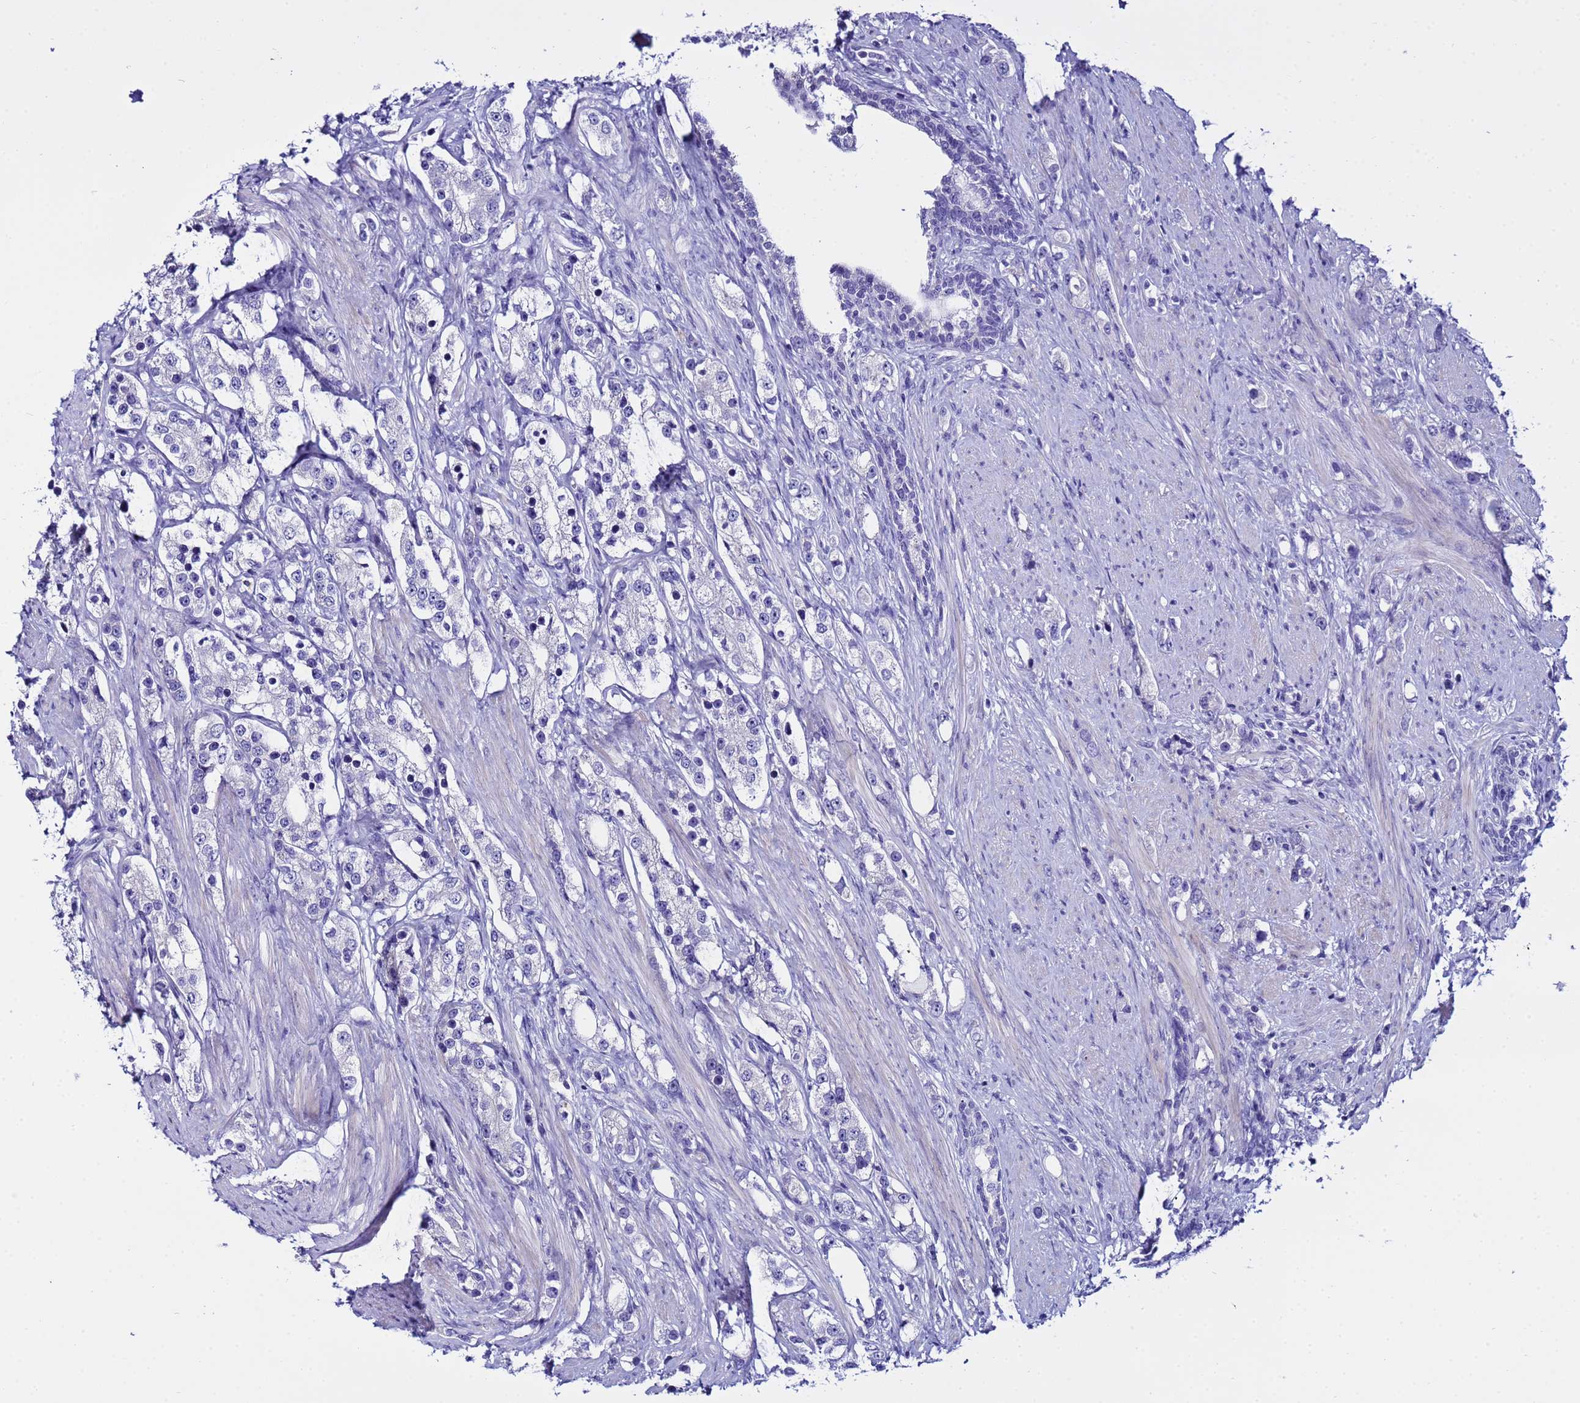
{"staining": {"intensity": "negative", "quantity": "none", "location": "none"}, "tissue": "prostate cancer", "cell_type": "Tumor cells", "image_type": "cancer", "snomed": [{"axis": "morphology", "description": "Adenocarcinoma, High grade"}, {"axis": "topography", "description": "Prostate"}], "caption": "Tumor cells are negative for protein expression in human prostate cancer.", "gene": "IGSF11", "patient": {"sex": "male", "age": 63}}